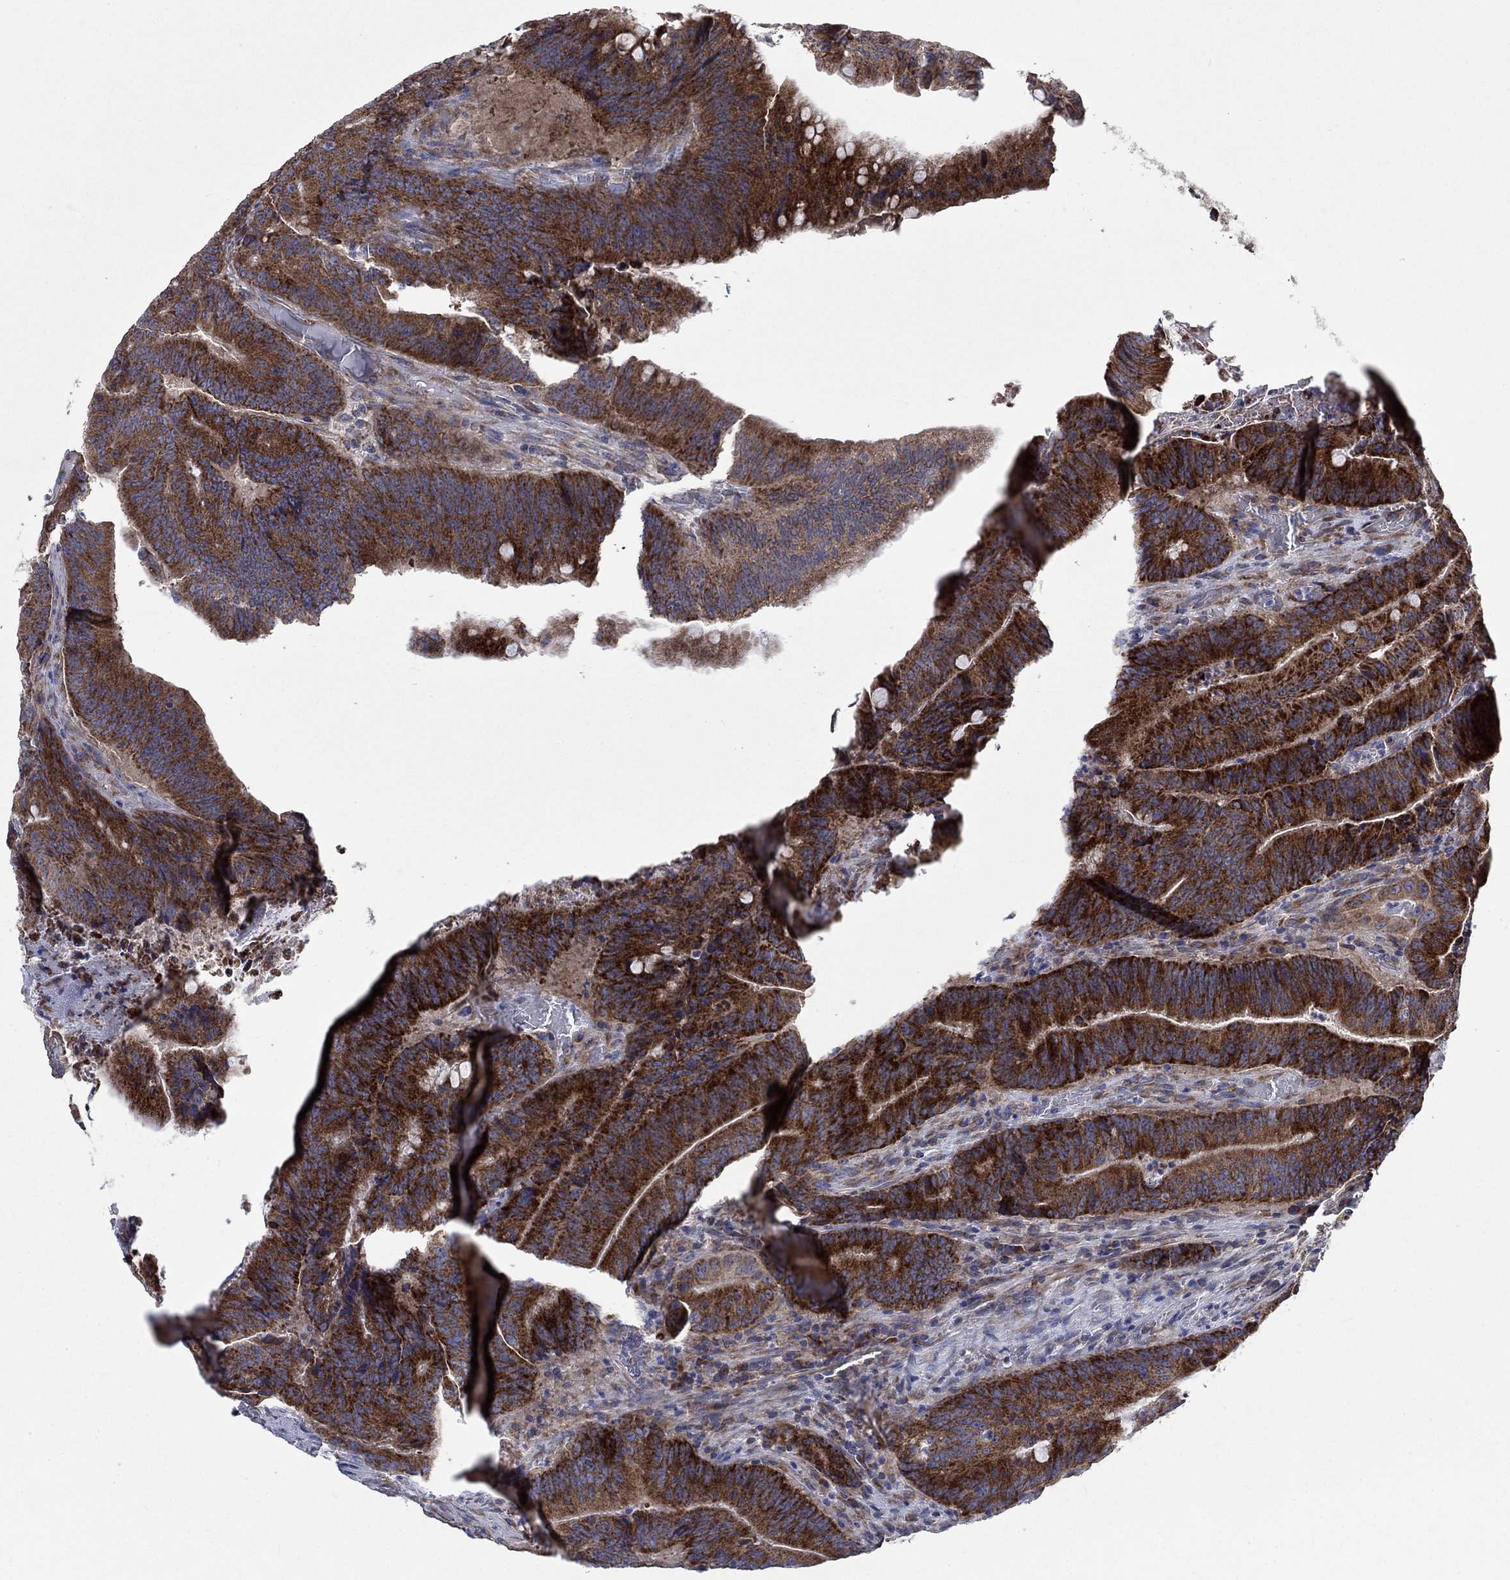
{"staining": {"intensity": "strong", "quantity": "25%-75%", "location": "cytoplasmic/membranous"}, "tissue": "colorectal cancer", "cell_type": "Tumor cells", "image_type": "cancer", "snomed": [{"axis": "morphology", "description": "Adenocarcinoma, NOS"}, {"axis": "topography", "description": "Colon"}], "caption": "Immunohistochemical staining of human colorectal cancer demonstrates high levels of strong cytoplasmic/membranous protein staining in approximately 25%-75% of tumor cells.", "gene": "RPLP0", "patient": {"sex": "female", "age": 87}}